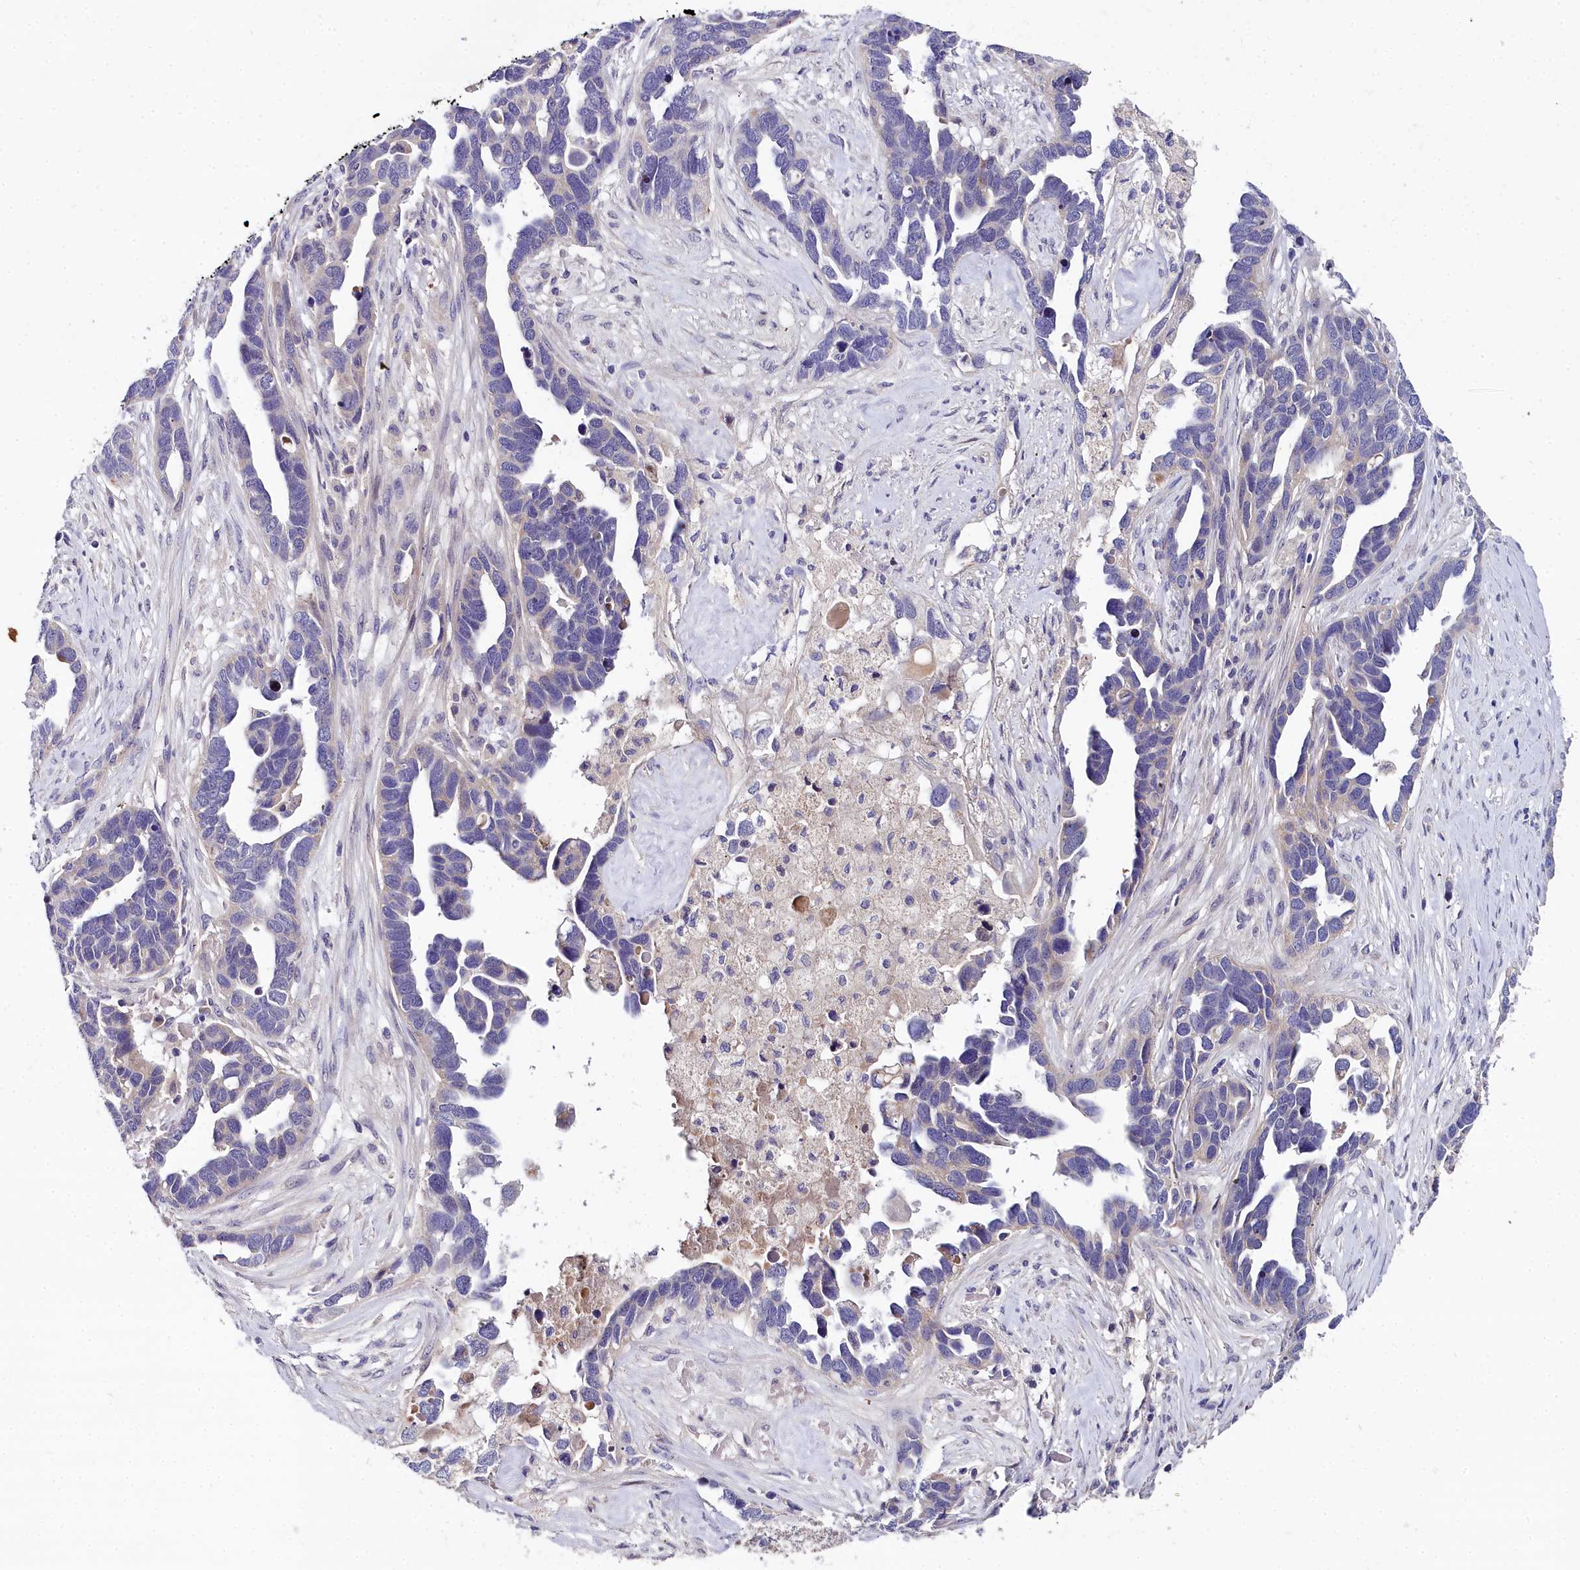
{"staining": {"intensity": "negative", "quantity": "none", "location": "none"}, "tissue": "ovarian cancer", "cell_type": "Tumor cells", "image_type": "cancer", "snomed": [{"axis": "morphology", "description": "Cystadenocarcinoma, serous, NOS"}, {"axis": "topography", "description": "Ovary"}], "caption": "This is an immunohistochemistry histopathology image of human ovarian serous cystadenocarcinoma. There is no staining in tumor cells.", "gene": "NT5M", "patient": {"sex": "female", "age": 54}}